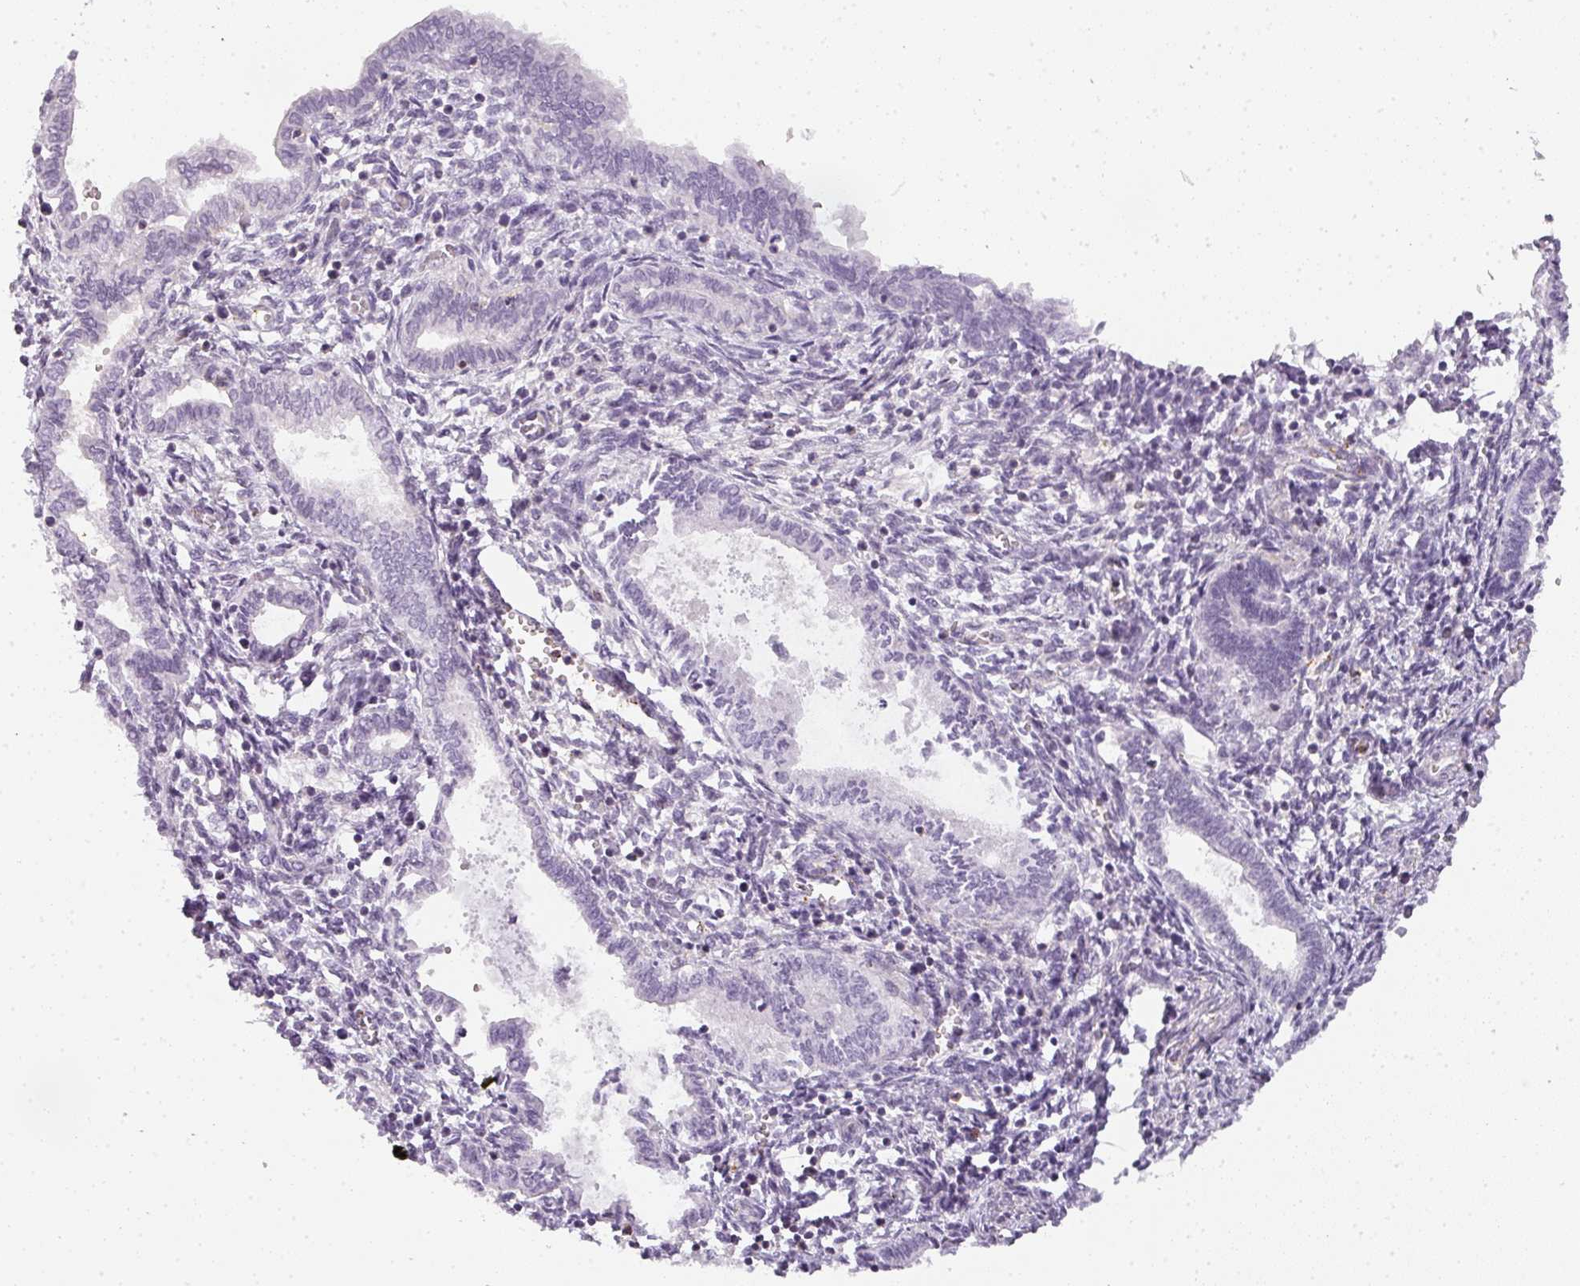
{"staining": {"intensity": "negative", "quantity": "none", "location": "none"}, "tissue": "endometrium", "cell_type": "Cells in endometrial stroma", "image_type": "normal", "snomed": [{"axis": "morphology", "description": "Normal tissue, NOS"}, {"axis": "topography", "description": "Endometrium"}], "caption": "Image shows no protein expression in cells in endometrial stroma of benign endometrium. (DAB IHC visualized using brightfield microscopy, high magnification).", "gene": "TMEM42", "patient": {"sex": "female", "age": 37}}